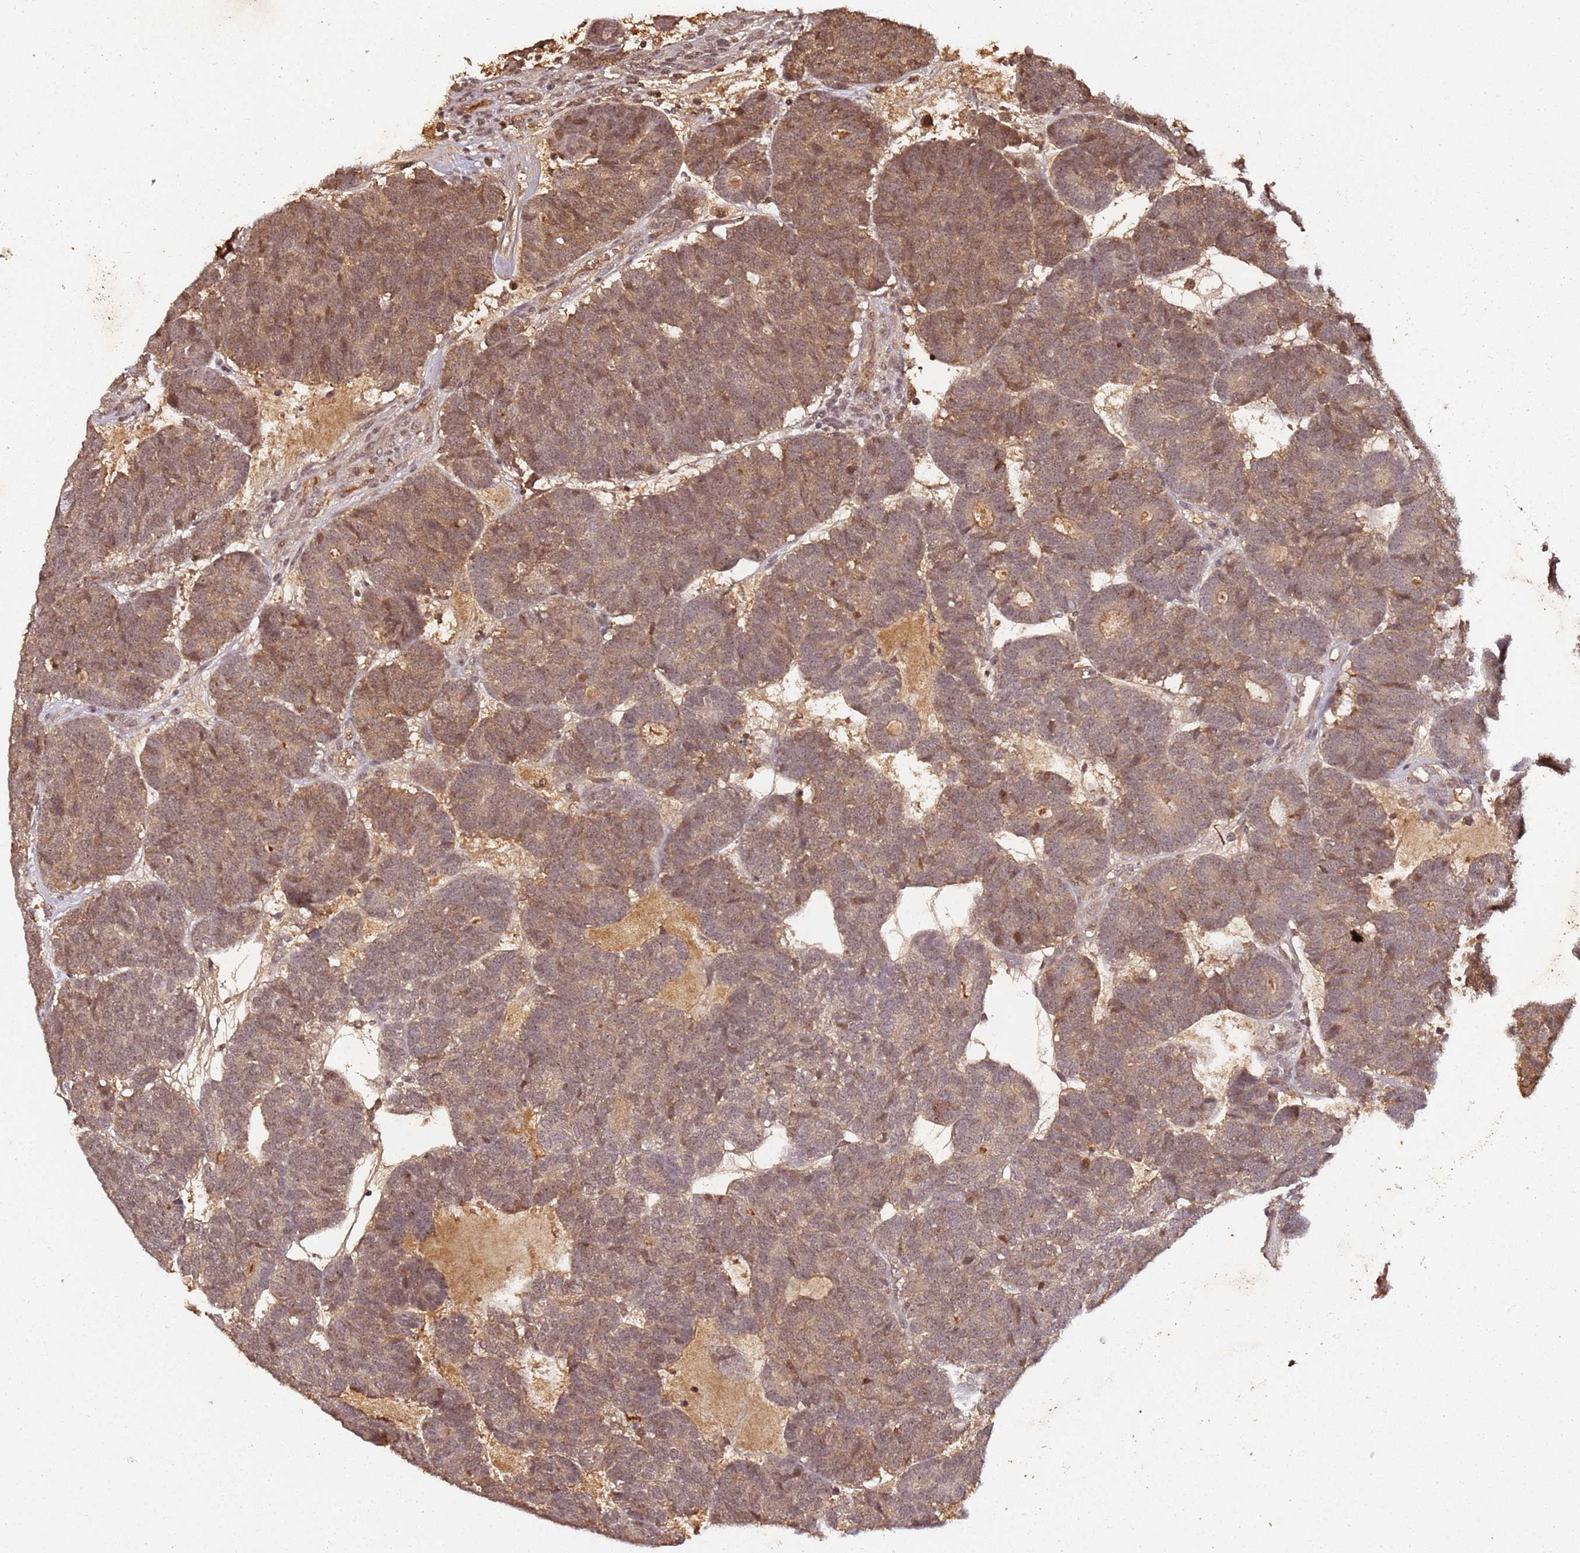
{"staining": {"intensity": "moderate", "quantity": ">75%", "location": "cytoplasmic/membranous,nuclear"}, "tissue": "head and neck cancer", "cell_type": "Tumor cells", "image_type": "cancer", "snomed": [{"axis": "morphology", "description": "Adenocarcinoma, NOS"}, {"axis": "topography", "description": "Head-Neck"}], "caption": "Protein expression analysis of human head and neck cancer reveals moderate cytoplasmic/membranous and nuclear staining in approximately >75% of tumor cells.", "gene": "COL1A2", "patient": {"sex": "female", "age": 81}}